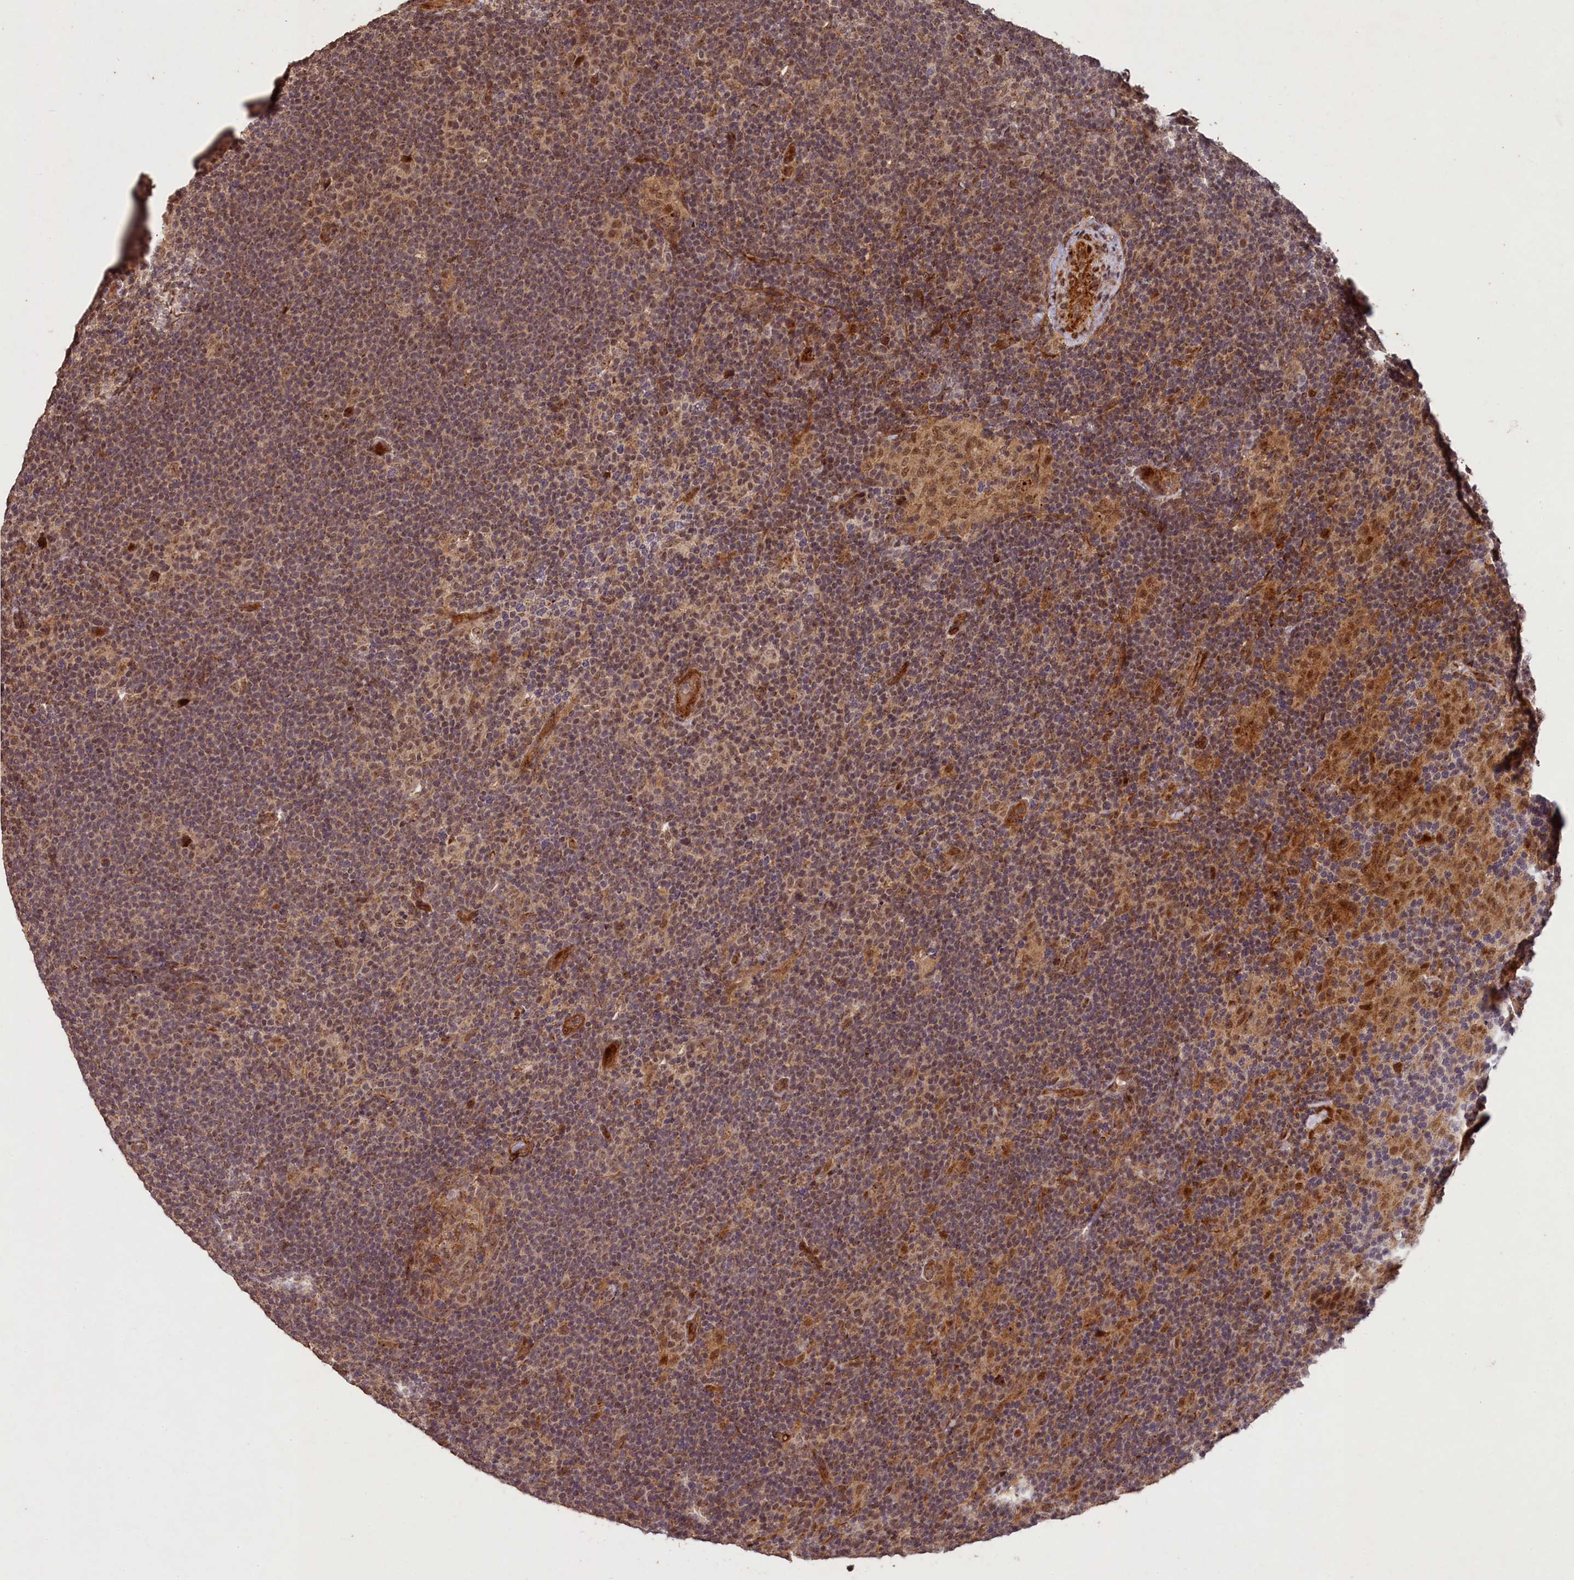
{"staining": {"intensity": "moderate", "quantity": ">75%", "location": "cytoplasmic/membranous,nuclear"}, "tissue": "lymphoma", "cell_type": "Tumor cells", "image_type": "cancer", "snomed": [{"axis": "morphology", "description": "Hodgkin's disease, NOS"}, {"axis": "topography", "description": "Lymph node"}], "caption": "Tumor cells reveal medium levels of moderate cytoplasmic/membranous and nuclear positivity in about >75% of cells in human lymphoma. The protein of interest is shown in brown color, while the nuclei are stained blue.", "gene": "SHPRH", "patient": {"sex": "female", "age": 57}}